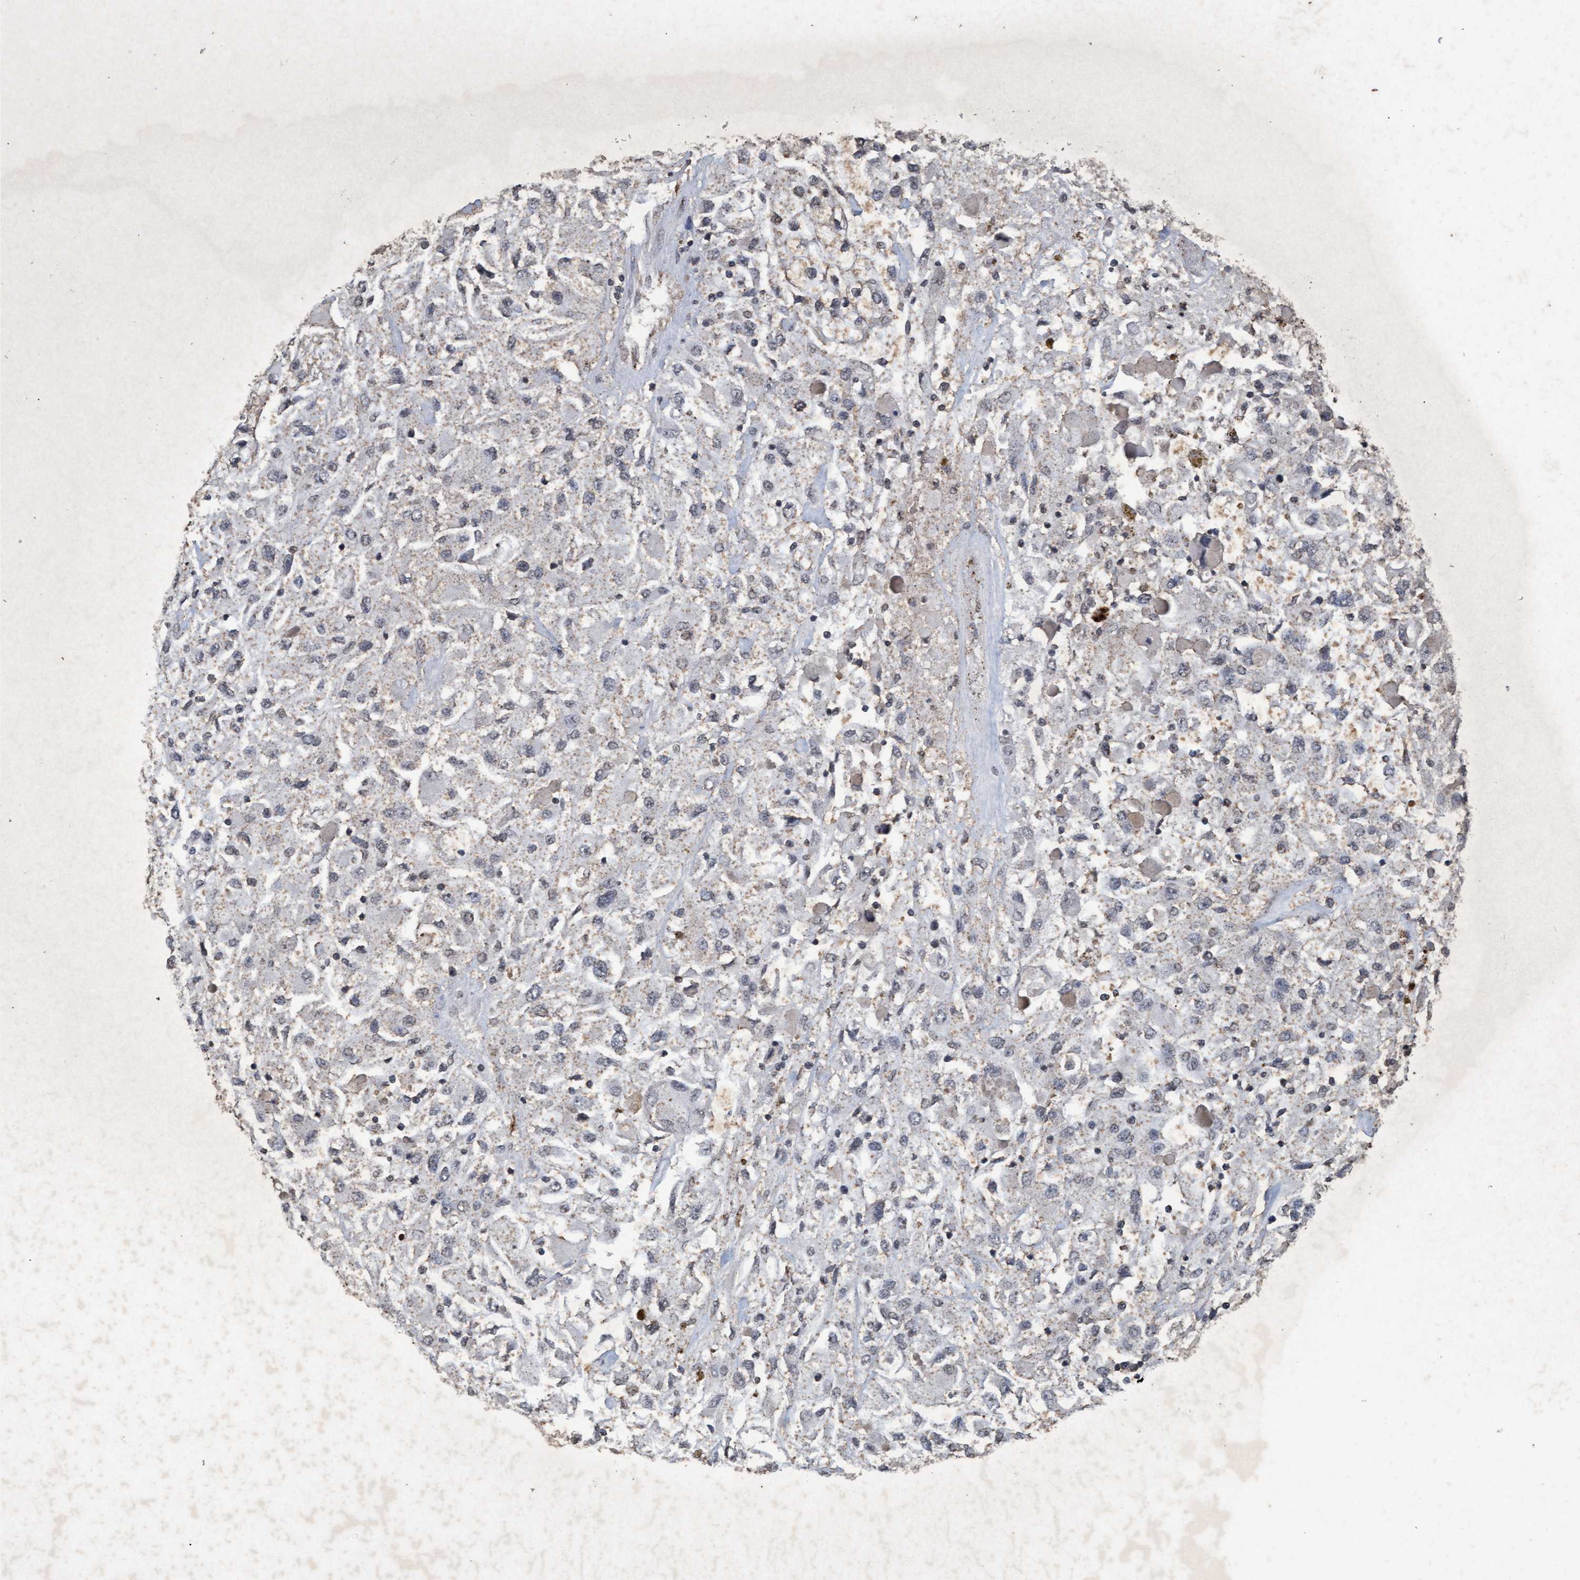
{"staining": {"intensity": "negative", "quantity": "none", "location": "none"}, "tissue": "renal cancer", "cell_type": "Tumor cells", "image_type": "cancer", "snomed": [{"axis": "morphology", "description": "Adenocarcinoma, NOS"}, {"axis": "topography", "description": "Kidney"}], "caption": "Micrograph shows no protein positivity in tumor cells of renal cancer (adenocarcinoma) tissue. (DAB immunohistochemistry (IHC) with hematoxylin counter stain).", "gene": "GALC", "patient": {"sex": "female", "age": 52}}